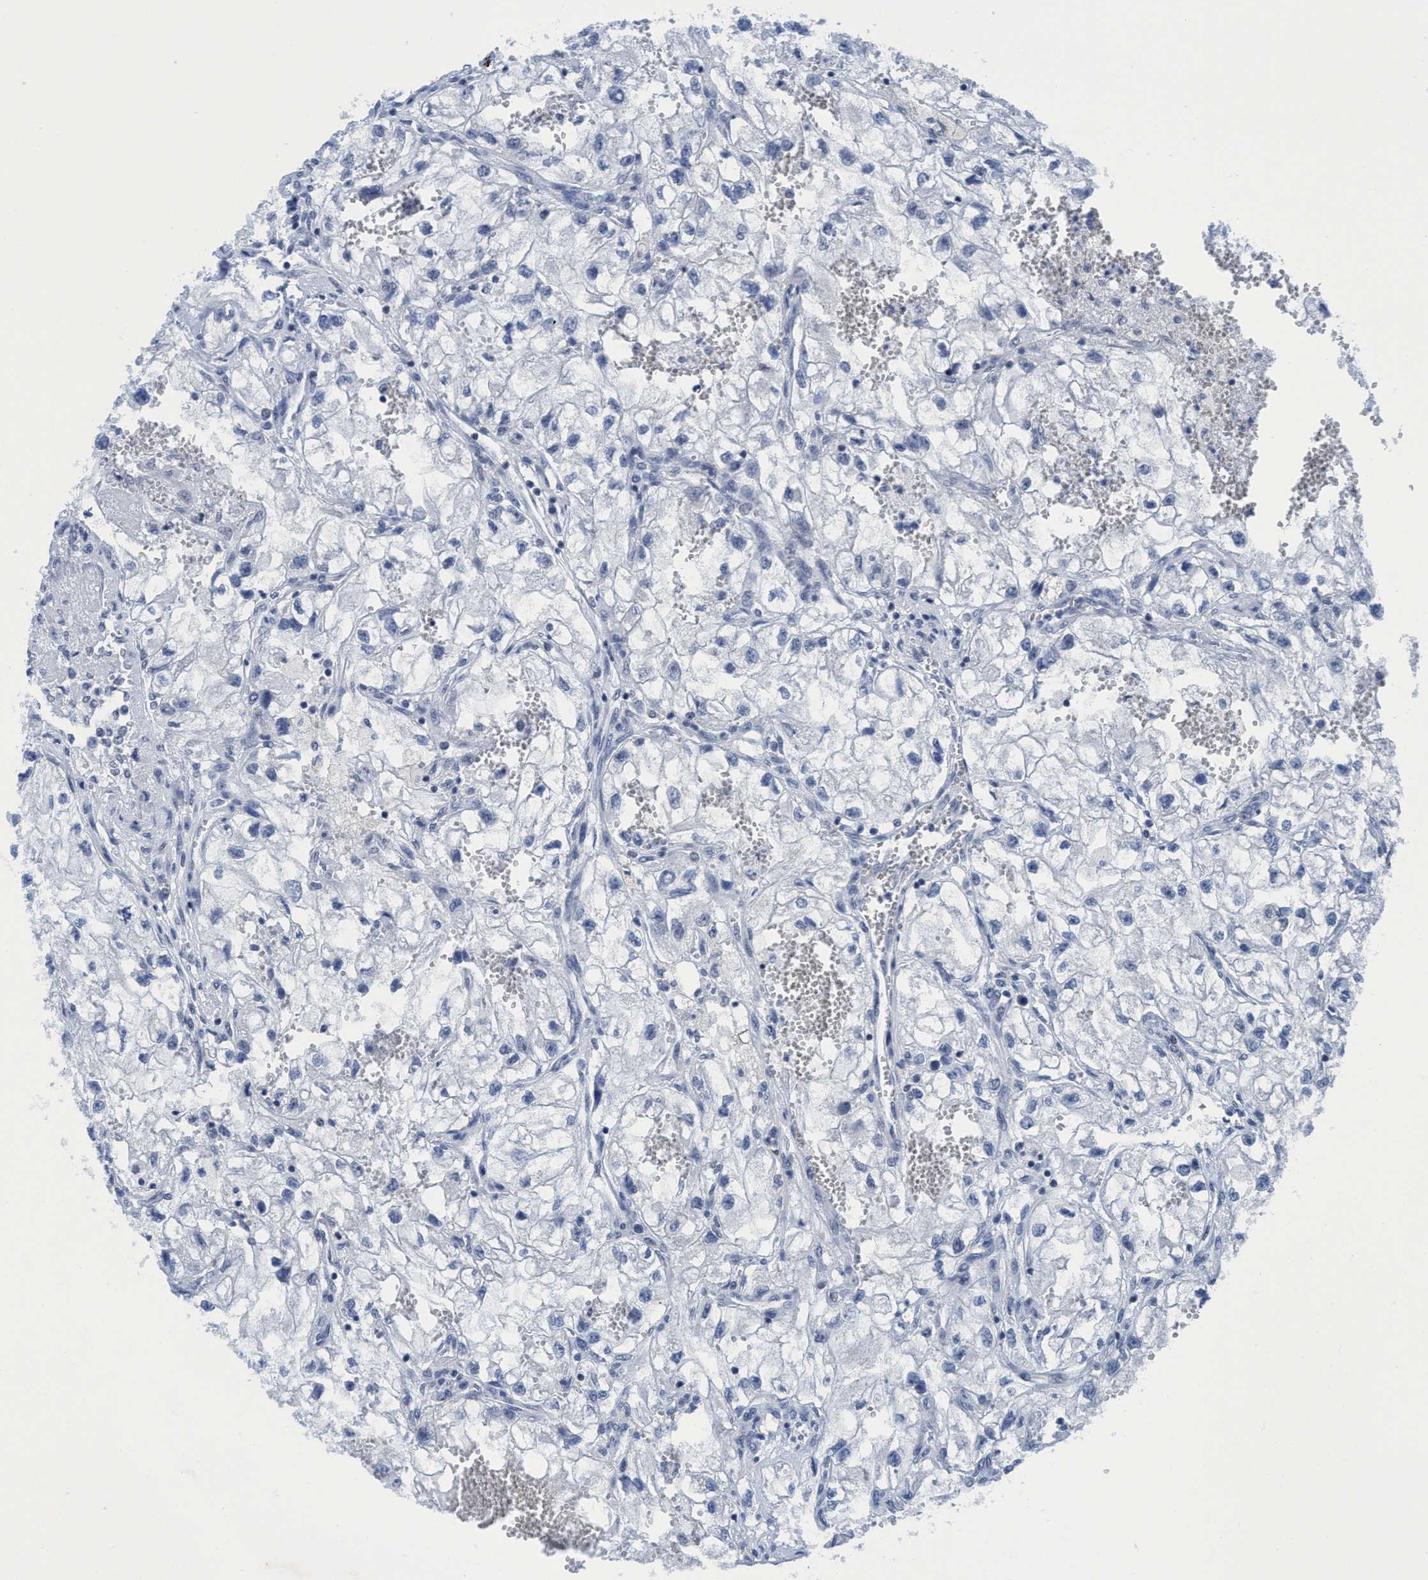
{"staining": {"intensity": "negative", "quantity": "none", "location": "none"}, "tissue": "renal cancer", "cell_type": "Tumor cells", "image_type": "cancer", "snomed": [{"axis": "morphology", "description": "Adenocarcinoma, NOS"}, {"axis": "topography", "description": "Kidney"}], "caption": "There is no significant expression in tumor cells of renal adenocarcinoma.", "gene": "DNAI1", "patient": {"sex": "female", "age": 70}}